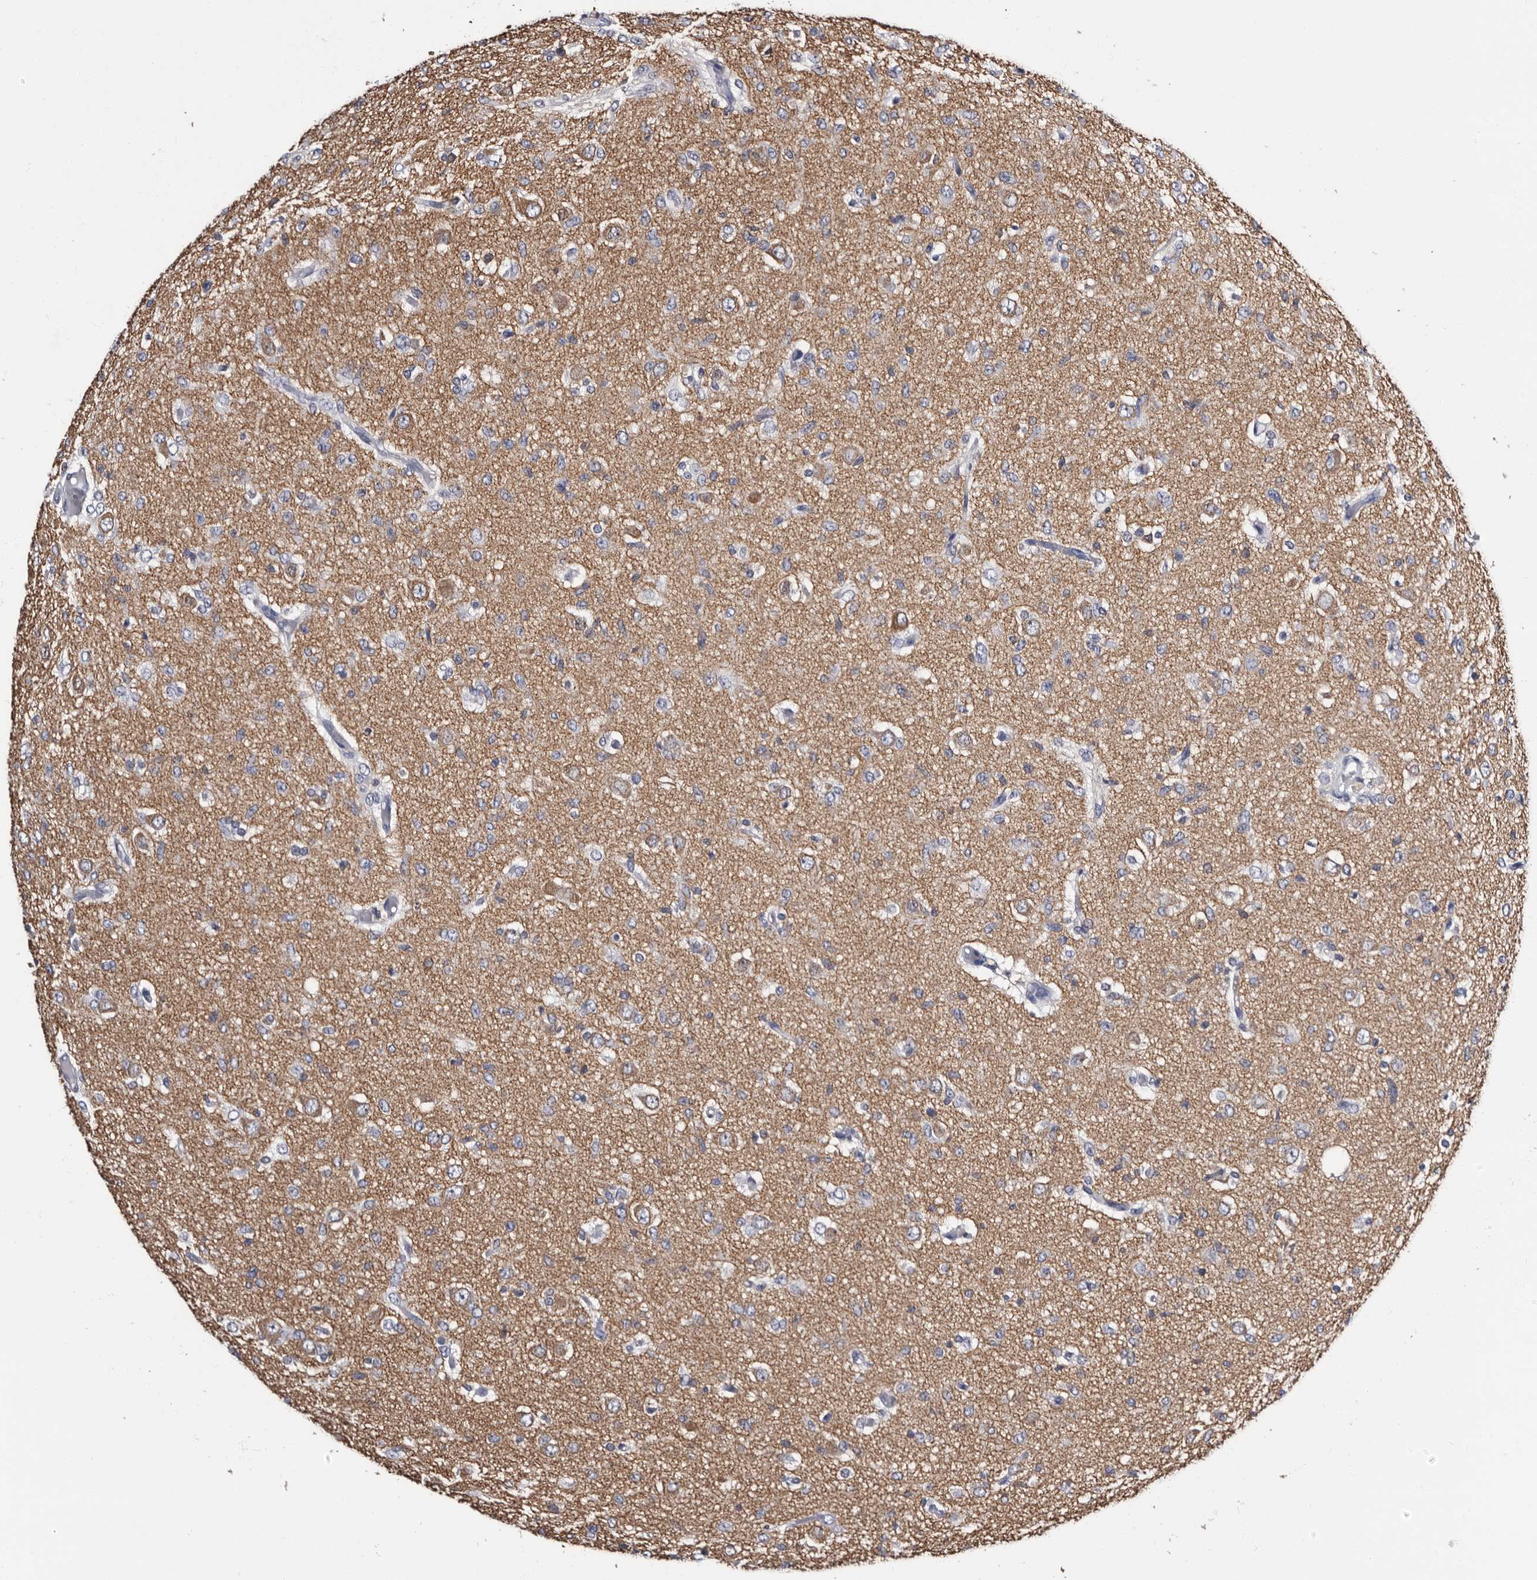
{"staining": {"intensity": "negative", "quantity": "none", "location": "none"}, "tissue": "glioma", "cell_type": "Tumor cells", "image_type": "cancer", "snomed": [{"axis": "morphology", "description": "Glioma, malignant, High grade"}, {"axis": "topography", "description": "Brain"}], "caption": "DAB immunohistochemical staining of human glioma shows no significant expression in tumor cells.", "gene": "EPB41L3", "patient": {"sex": "female", "age": 59}}